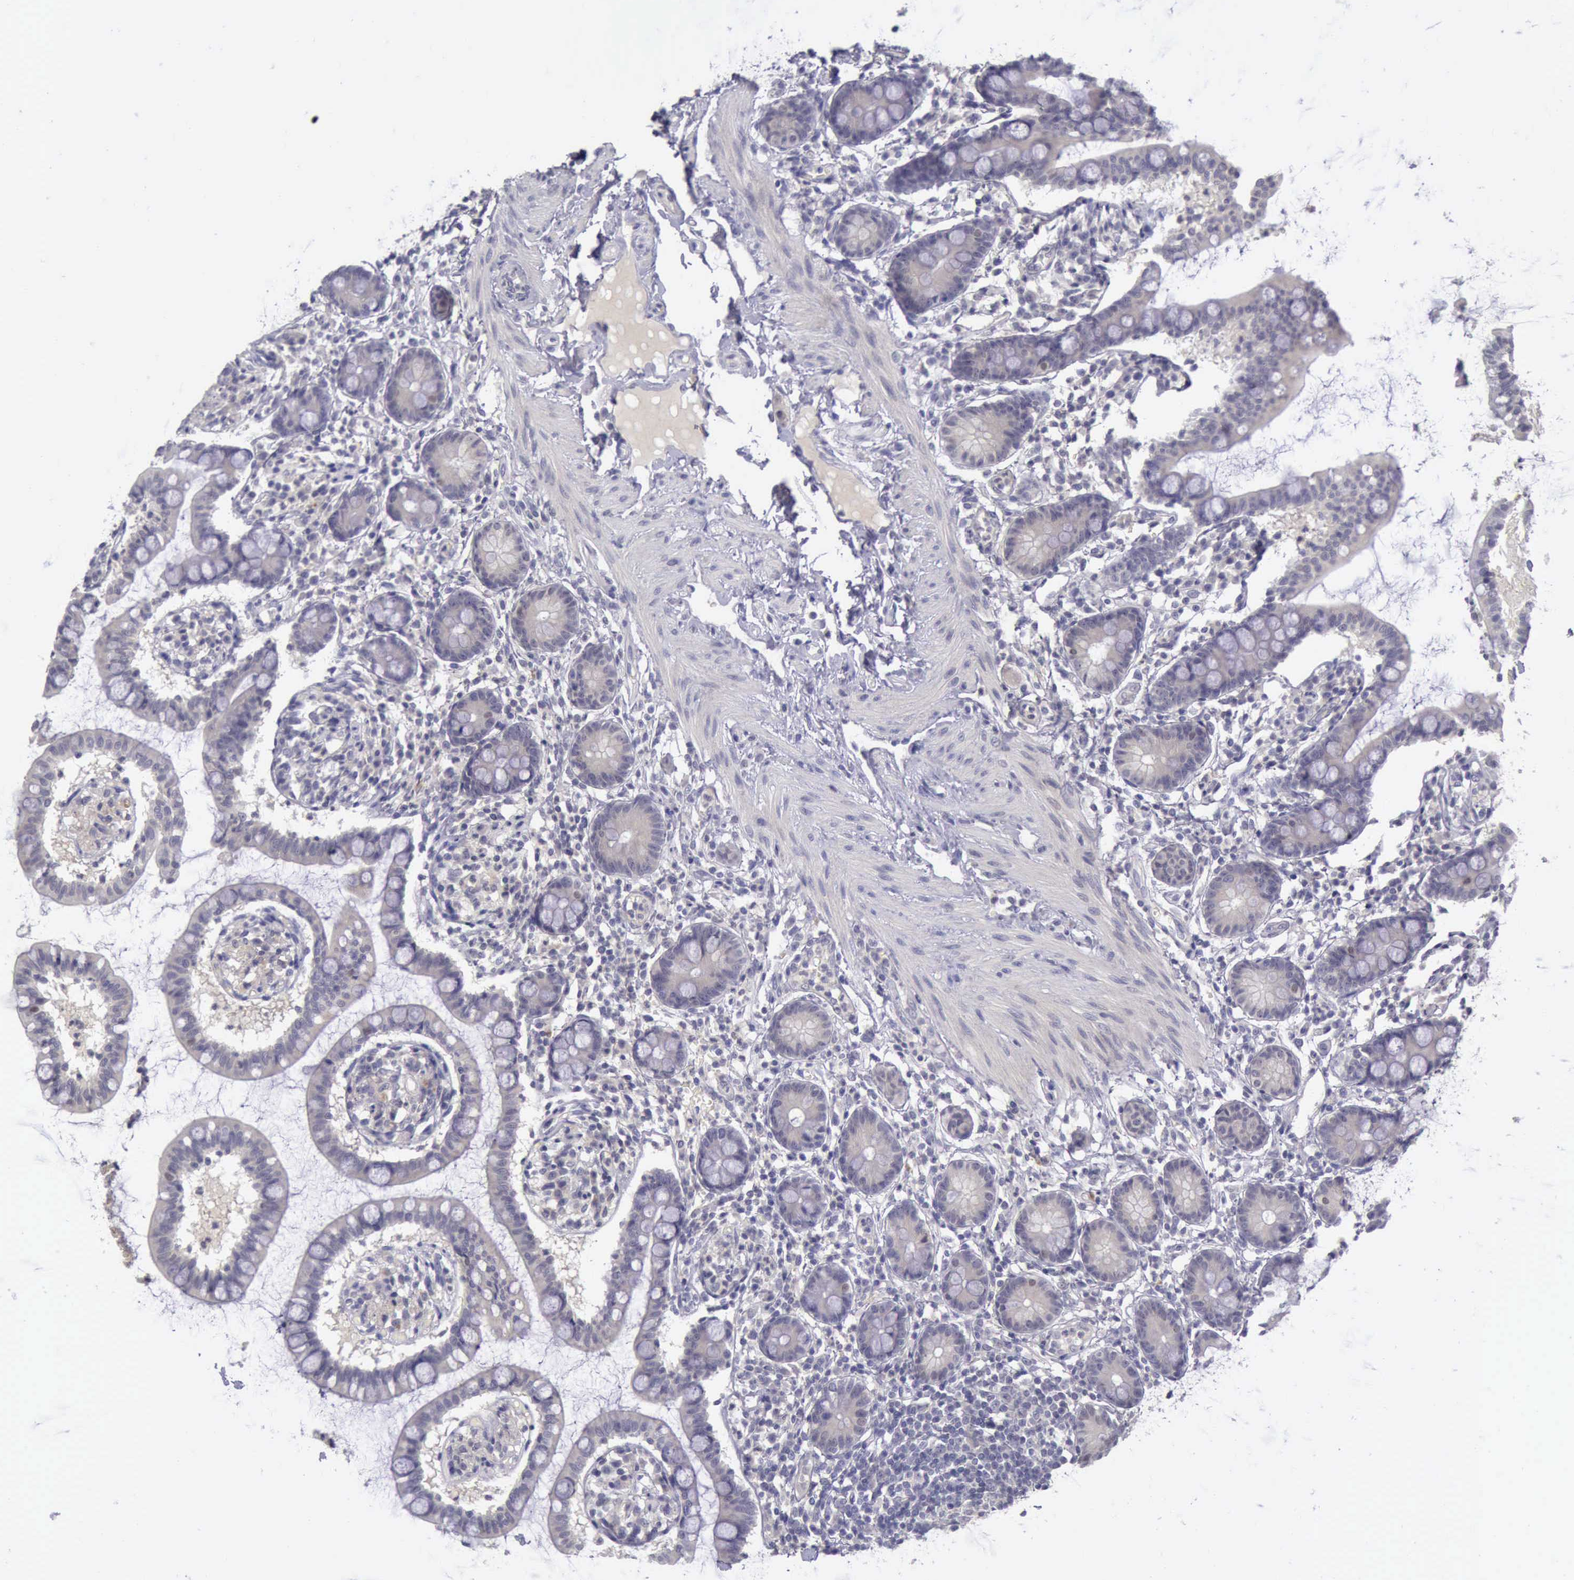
{"staining": {"intensity": "negative", "quantity": "none", "location": "none"}, "tissue": "small intestine", "cell_type": "Glandular cells", "image_type": "normal", "snomed": [{"axis": "morphology", "description": "Normal tissue, NOS"}, {"axis": "topography", "description": "Small intestine"}], "caption": "DAB (3,3'-diaminobenzidine) immunohistochemical staining of normal small intestine shows no significant expression in glandular cells.", "gene": "ARNT2", "patient": {"sex": "female", "age": 61}}